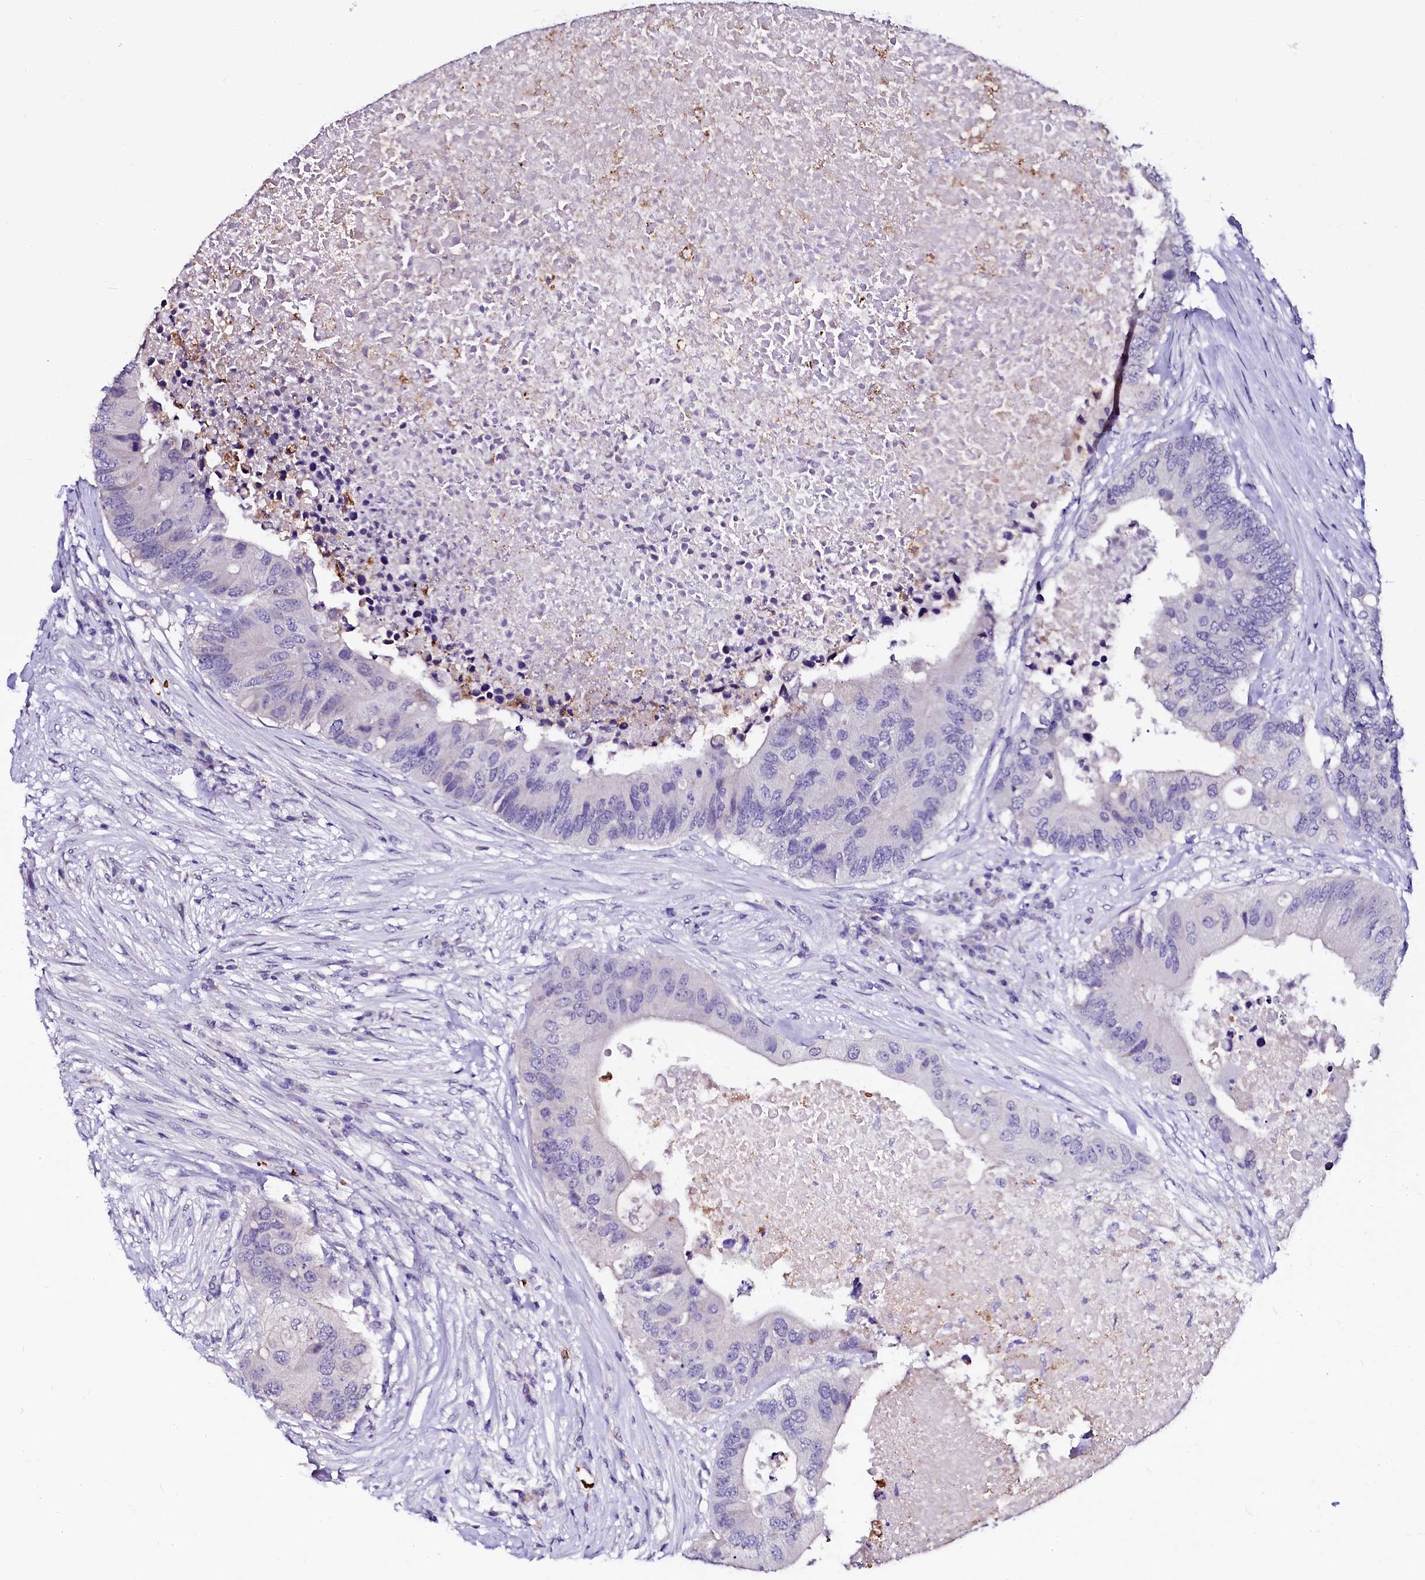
{"staining": {"intensity": "negative", "quantity": "none", "location": "none"}, "tissue": "colorectal cancer", "cell_type": "Tumor cells", "image_type": "cancer", "snomed": [{"axis": "morphology", "description": "Adenocarcinoma, NOS"}, {"axis": "topography", "description": "Colon"}], "caption": "An IHC image of adenocarcinoma (colorectal) is shown. There is no staining in tumor cells of adenocarcinoma (colorectal).", "gene": "CTDSPL2", "patient": {"sex": "male", "age": 71}}